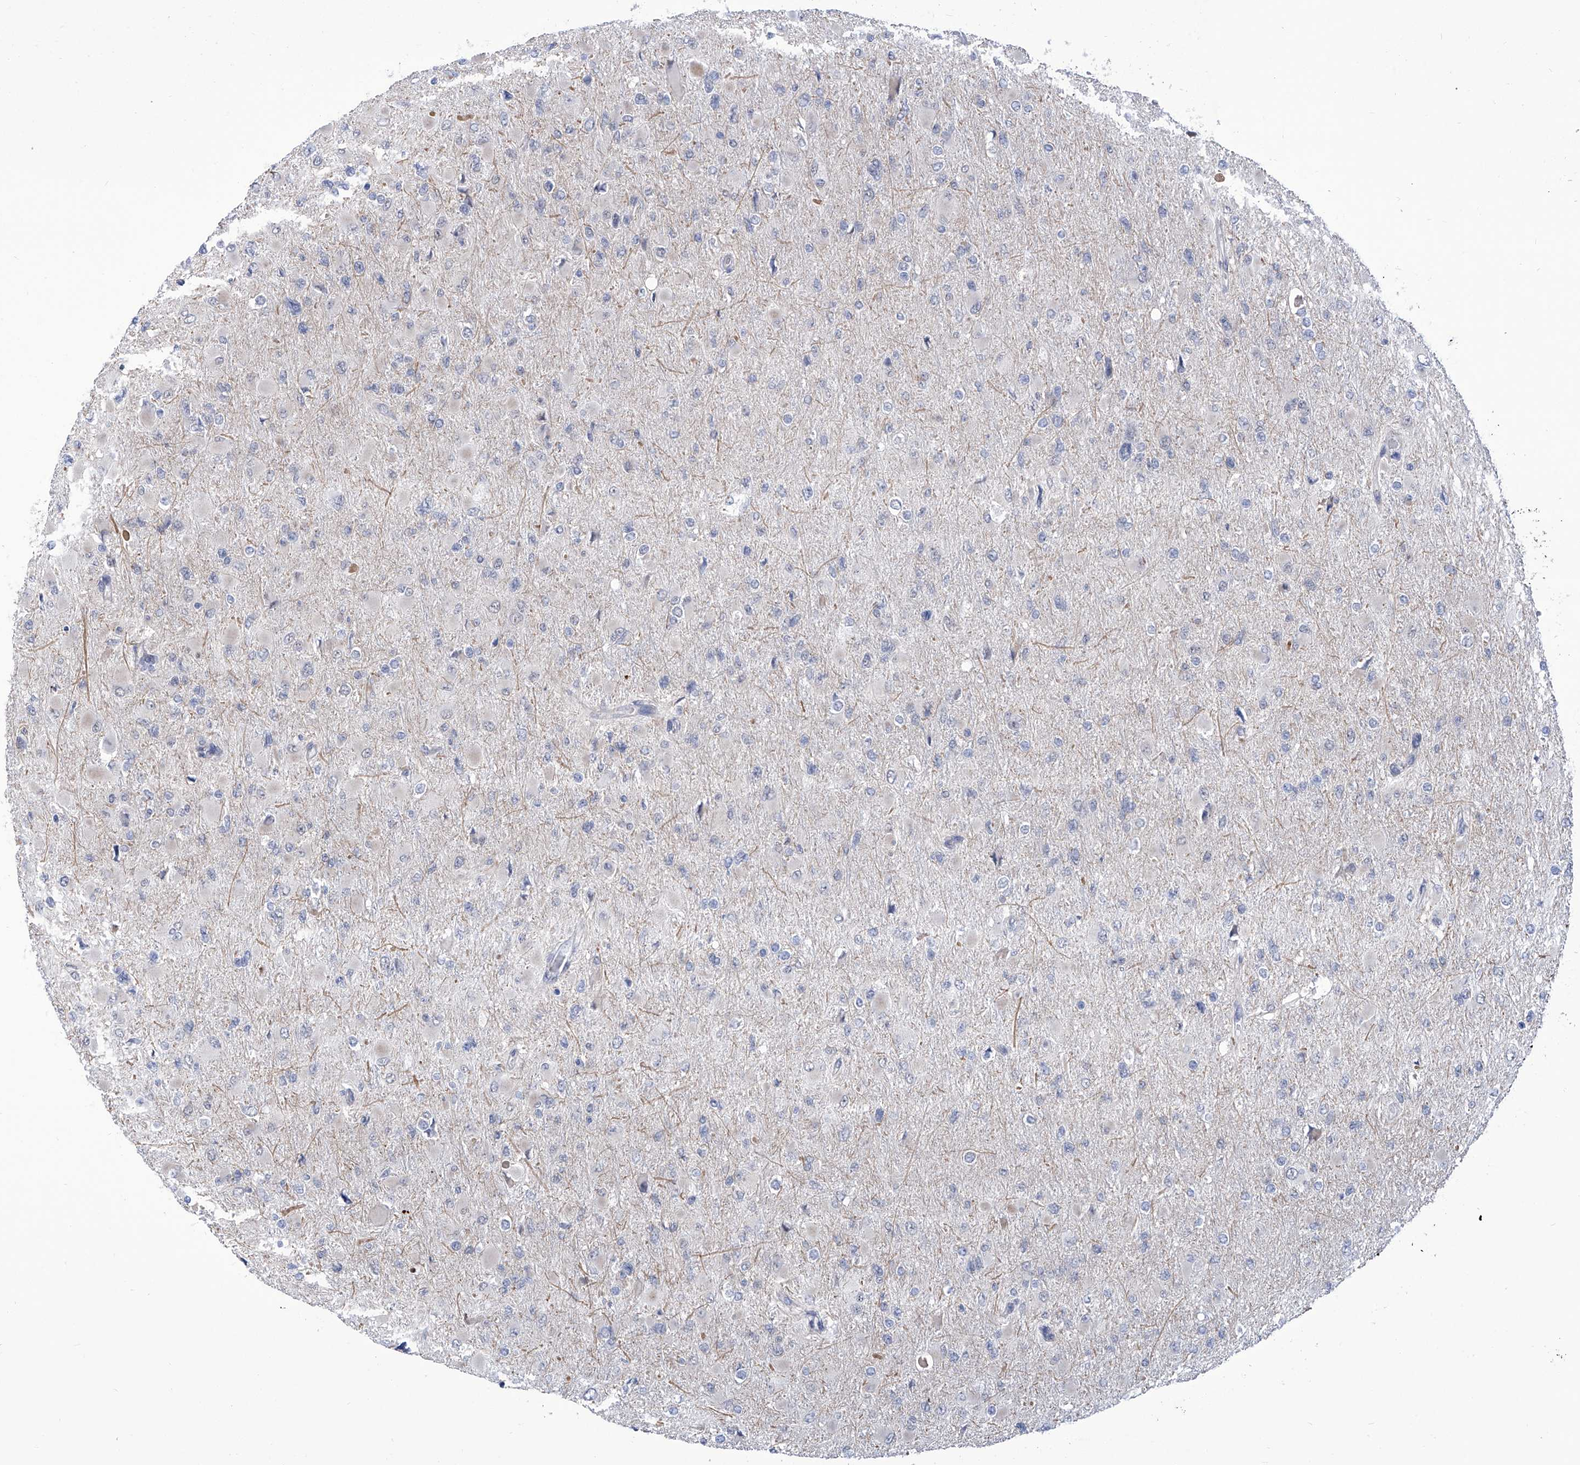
{"staining": {"intensity": "negative", "quantity": "none", "location": "none"}, "tissue": "glioma", "cell_type": "Tumor cells", "image_type": "cancer", "snomed": [{"axis": "morphology", "description": "Glioma, malignant, High grade"}, {"axis": "topography", "description": "Cerebral cortex"}], "caption": "High magnification brightfield microscopy of glioma stained with DAB (brown) and counterstained with hematoxylin (blue): tumor cells show no significant positivity.", "gene": "SART1", "patient": {"sex": "female", "age": 36}}